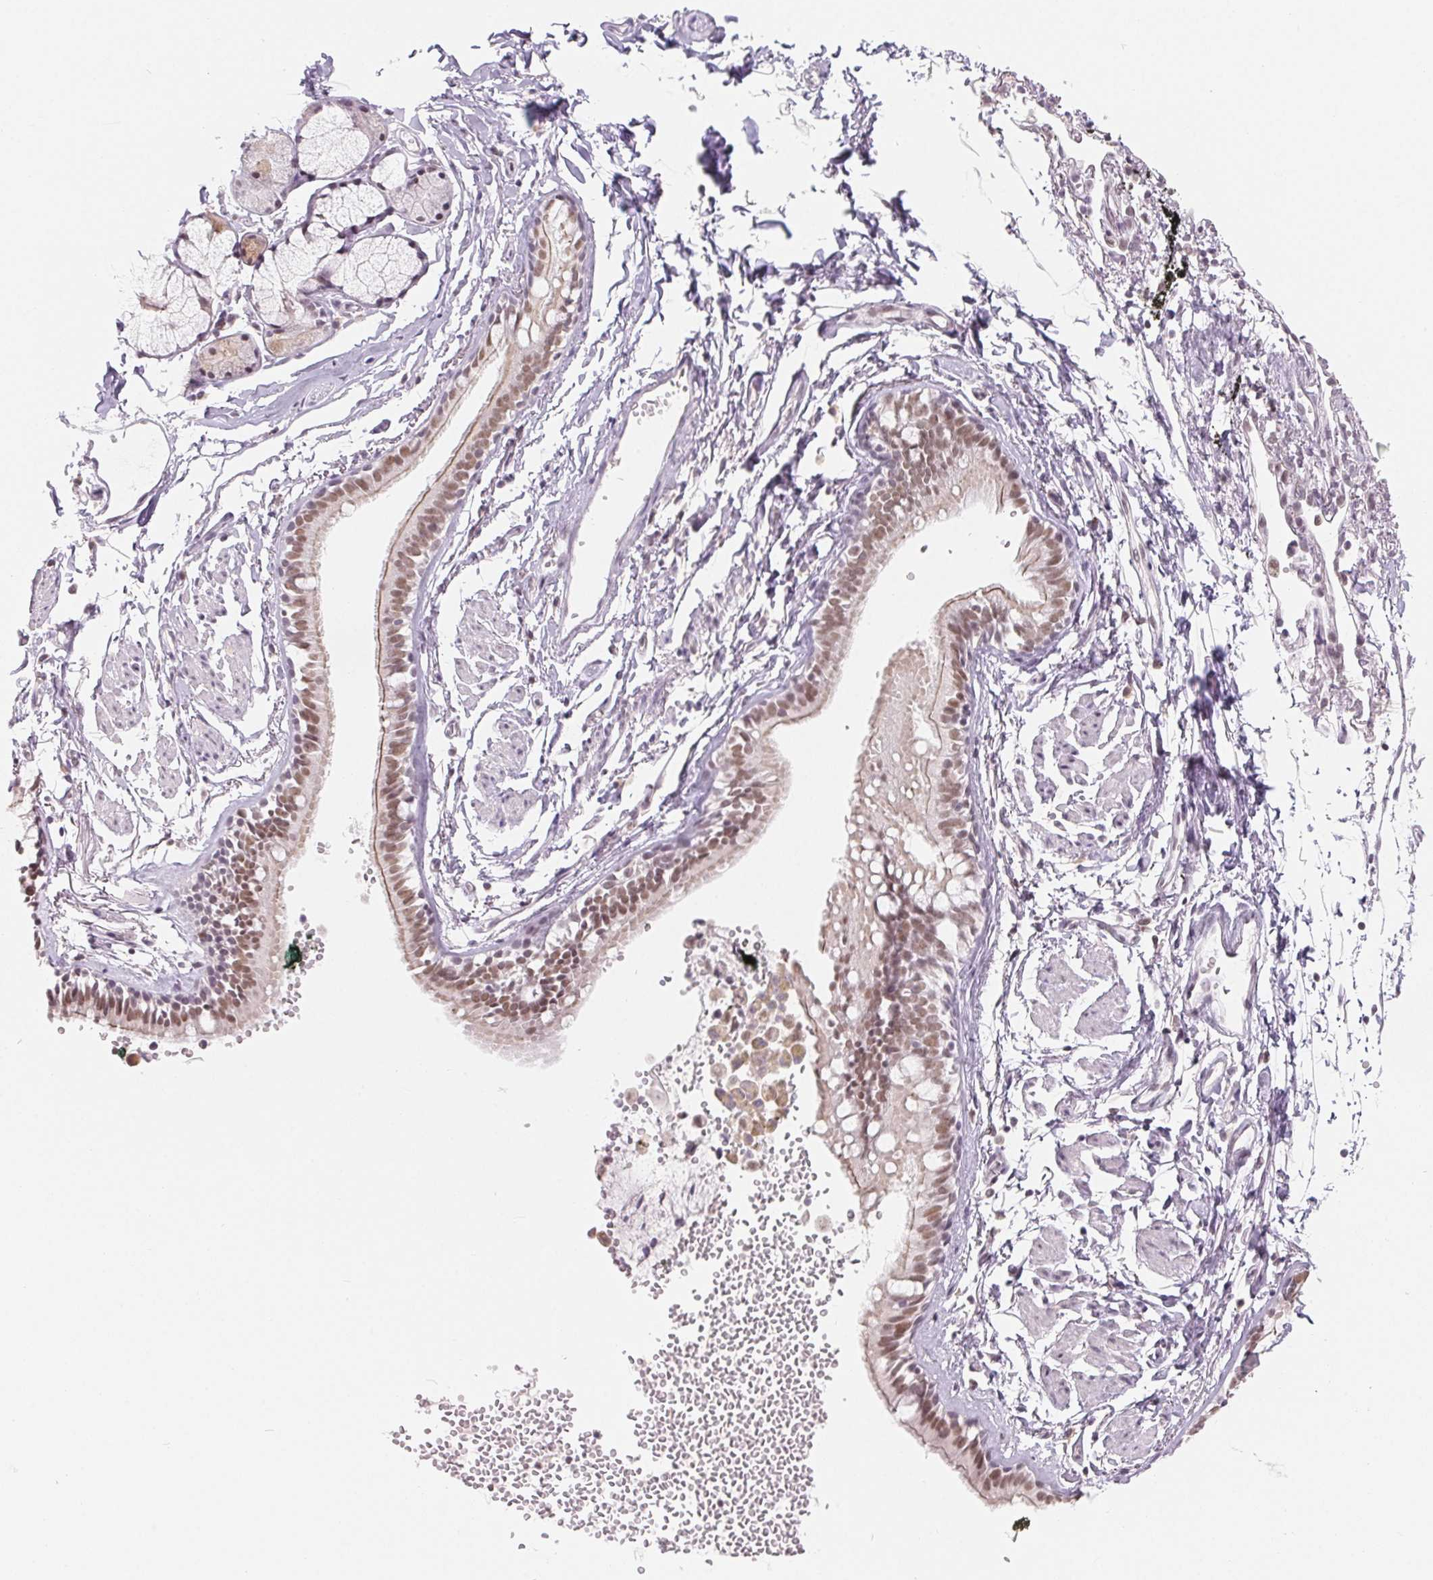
{"staining": {"intensity": "moderate", "quantity": "25%-75%", "location": "cytoplasmic/membranous,nuclear"}, "tissue": "bronchus", "cell_type": "Respiratory epithelial cells", "image_type": "normal", "snomed": [{"axis": "morphology", "description": "Normal tissue, NOS"}, {"axis": "topography", "description": "Cartilage tissue"}, {"axis": "topography", "description": "Bronchus"}], "caption": "The micrograph exhibits immunohistochemical staining of unremarkable bronchus. There is moderate cytoplasmic/membranous,nuclear staining is present in about 25%-75% of respiratory epithelial cells.", "gene": "NXF3", "patient": {"sex": "female", "age": 59}}